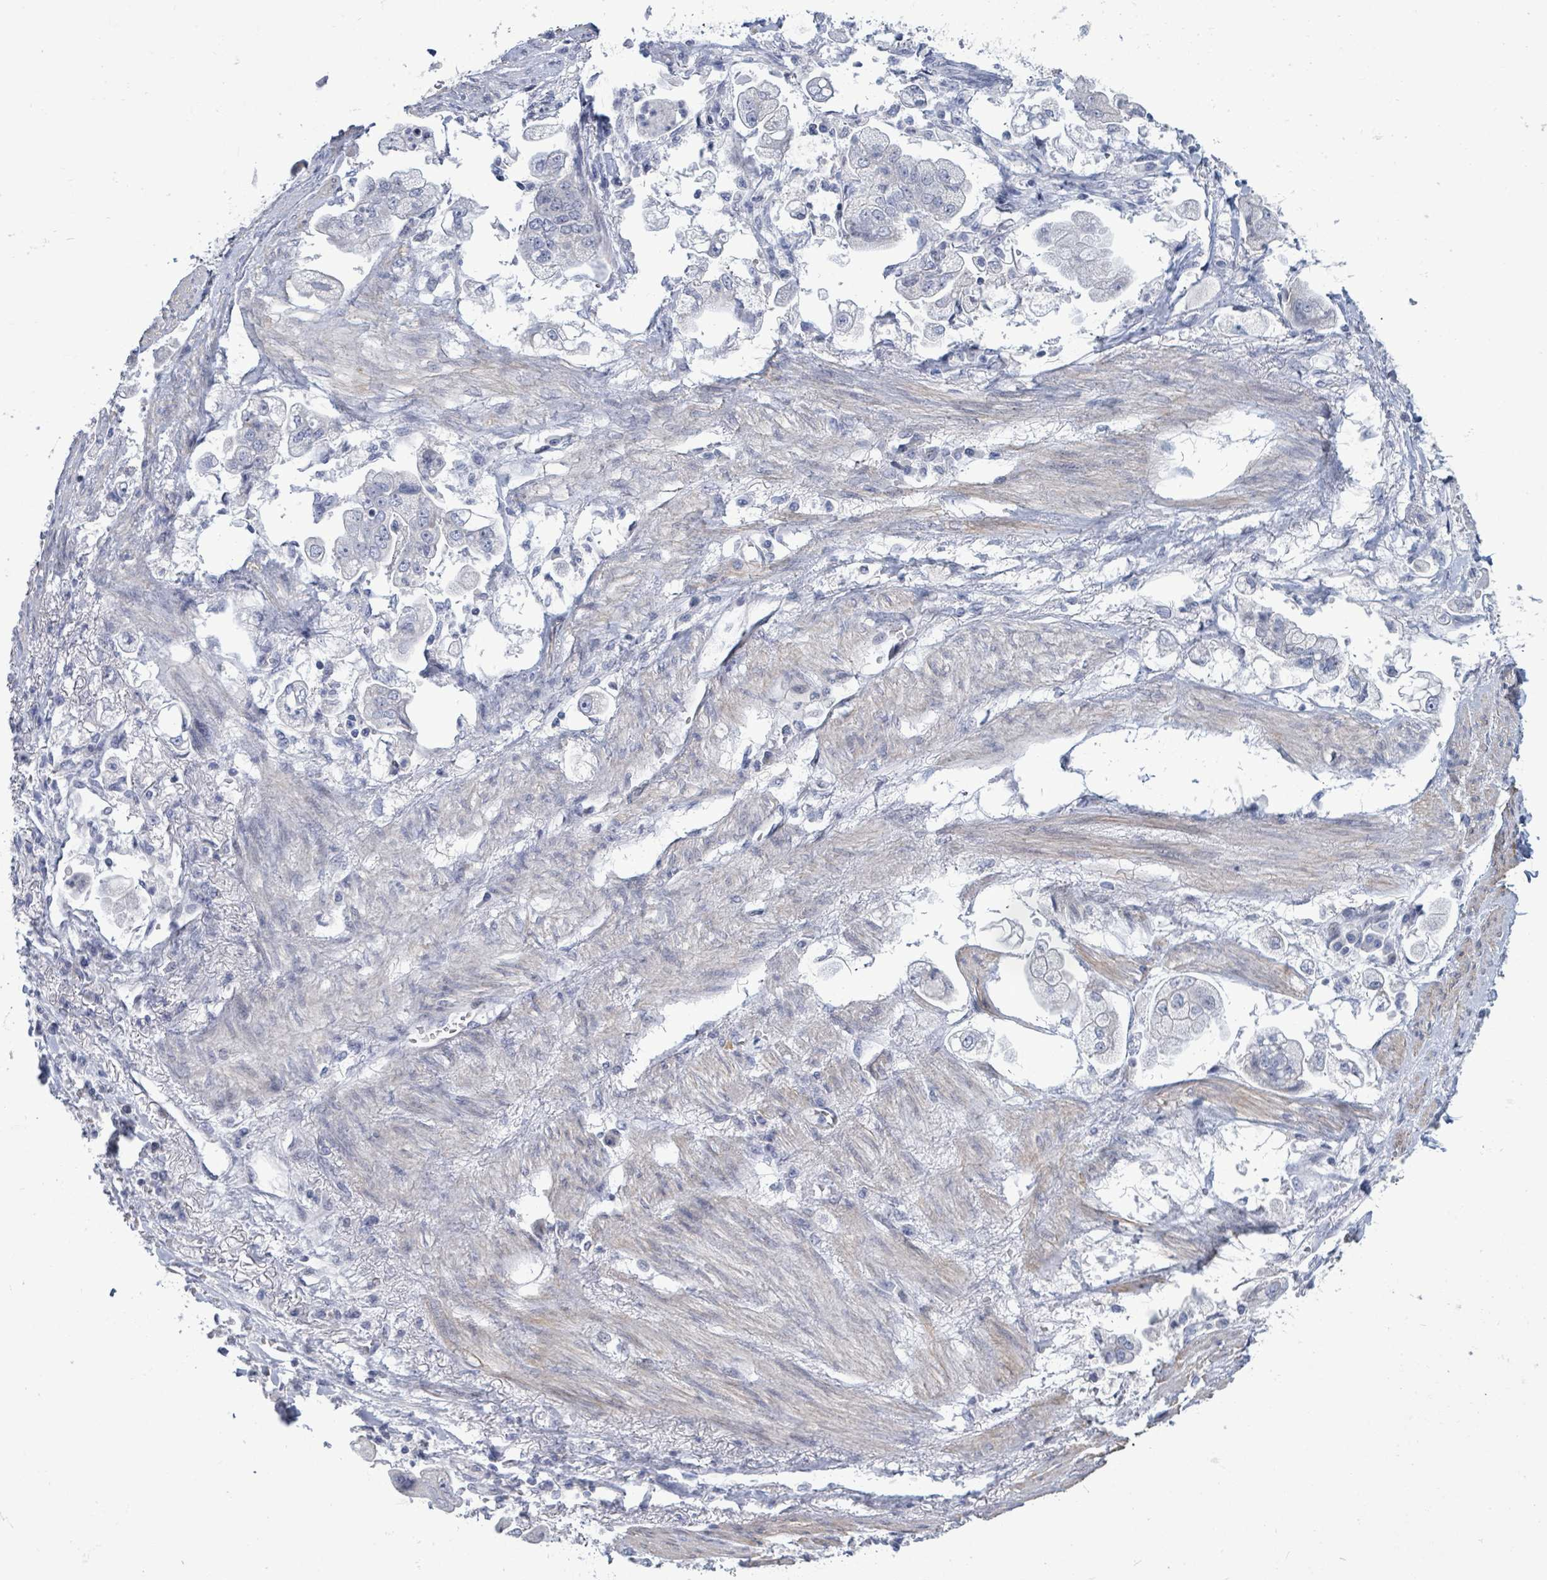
{"staining": {"intensity": "negative", "quantity": "none", "location": "none"}, "tissue": "stomach cancer", "cell_type": "Tumor cells", "image_type": "cancer", "snomed": [{"axis": "morphology", "description": "Adenocarcinoma, NOS"}, {"axis": "topography", "description": "Stomach"}], "caption": "Protein analysis of adenocarcinoma (stomach) reveals no significant staining in tumor cells.", "gene": "NTN3", "patient": {"sex": "male", "age": 62}}